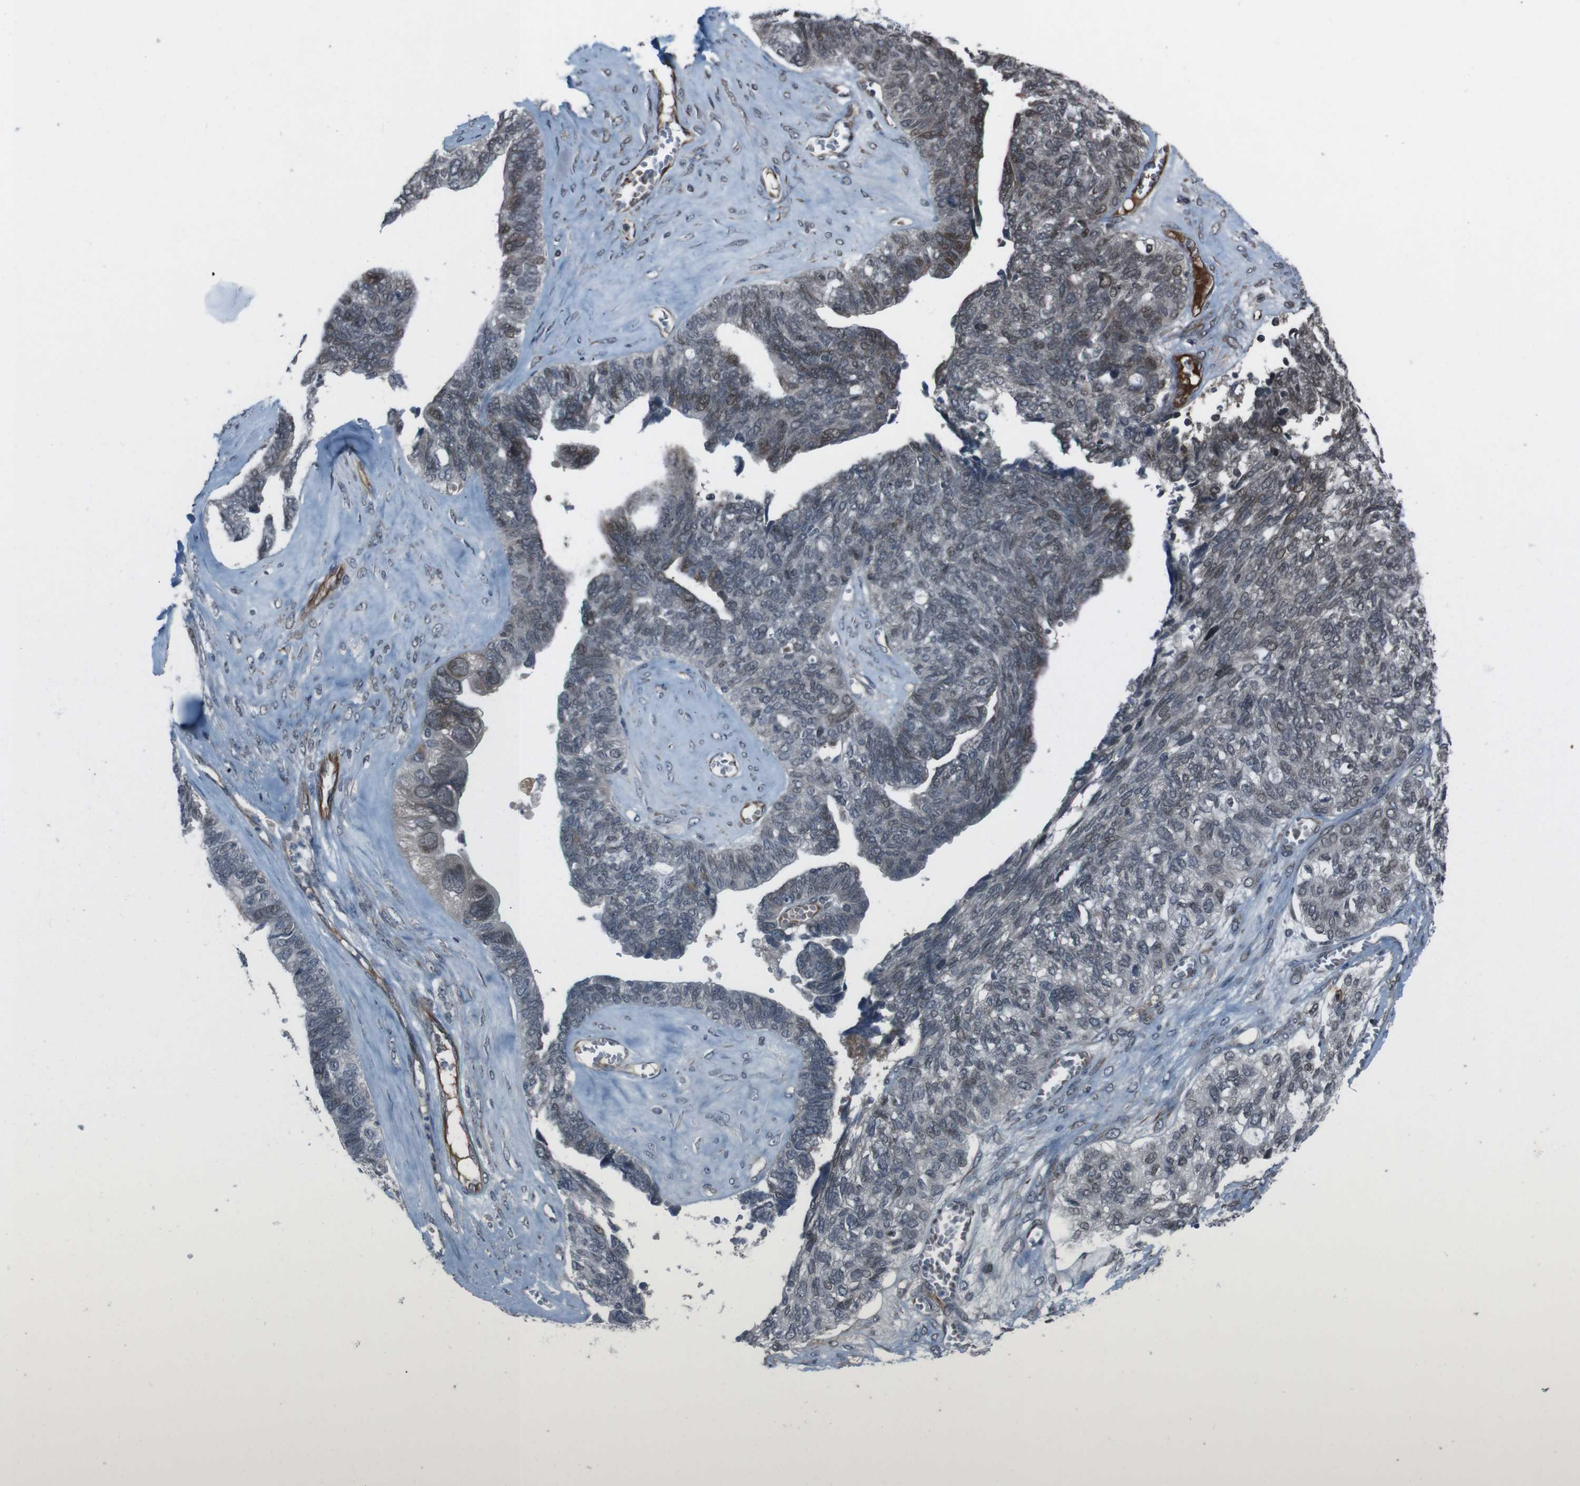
{"staining": {"intensity": "moderate", "quantity": "<25%", "location": "cytoplasmic/membranous,nuclear"}, "tissue": "ovarian cancer", "cell_type": "Tumor cells", "image_type": "cancer", "snomed": [{"axis": "morphology", "description": "Cystadenocarcinoma, serous, NOS"}, {"axis": "topography", "description": "Ovary"}], "caption": "Immunohistochemical staining of human ovarian cancer exhibits low levels of moderate cytoplasmic/membranous and nuclear protein positivity in about <25% of tumor cells.", "gene": "SS18L1", "patient": {"sex": "female", "age": 79}}